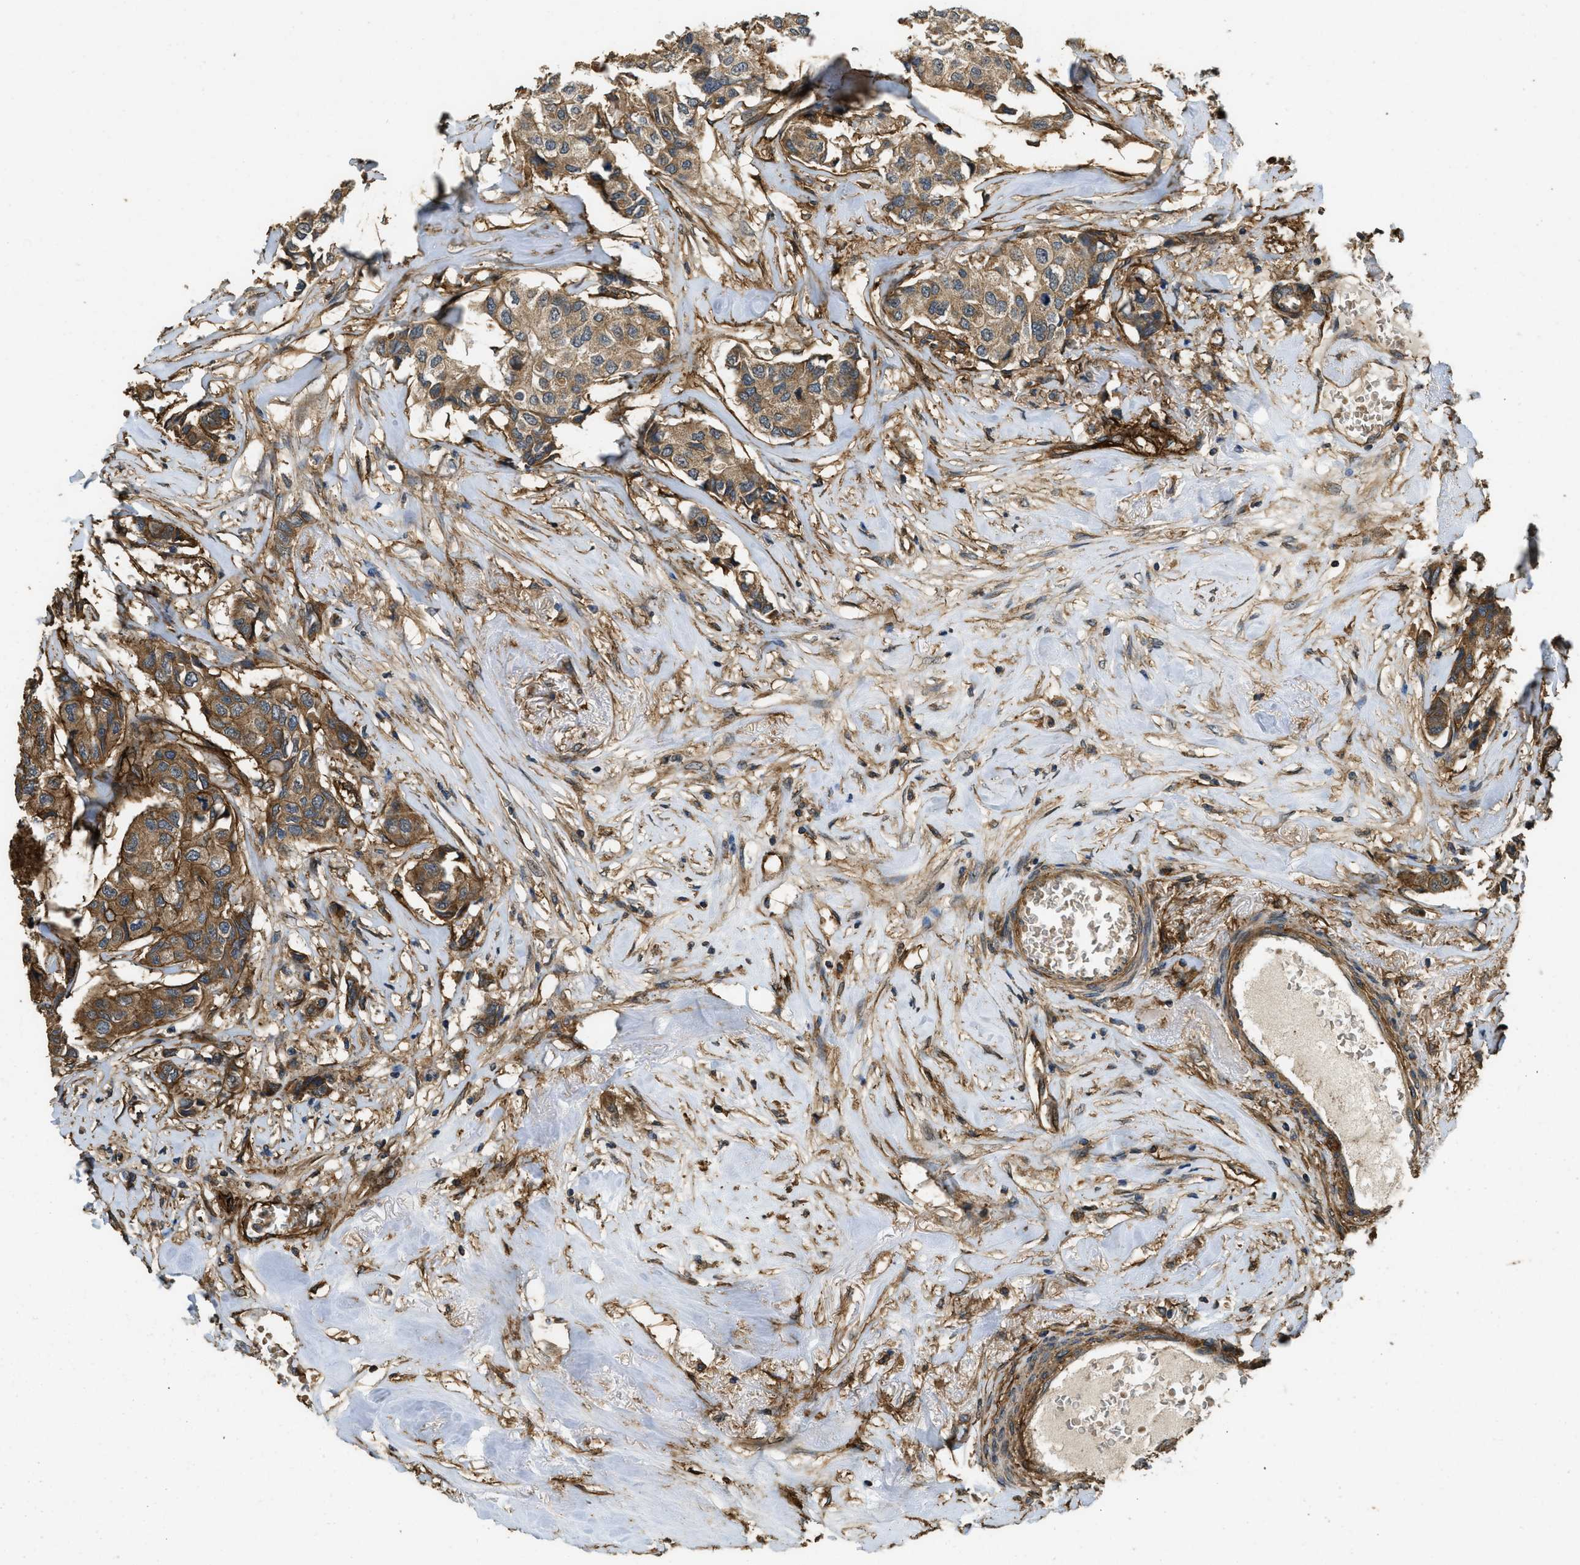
{"staining": {"intensity": "moderate", "quantity": ">75%", "location": "cytoplasmic/membranous"}, "tissue": "breast cancer", "cell_type": "Tumor cells", "image_type": "cancer", "snomed": [{"axis": "morphology", "description": "Duct carcinoma"}, {"axis": "topography", "description": "Breast"}], "caption": "Breast cancer (infiltrating ductal carcinoma) tissue reveals moderate cytoplasmic/membranous positivity in about >75% of tumor cells, visualized by immunohistochemistry.", "gene": "CD276", "patient": {"sex": "female", "age": 80}}